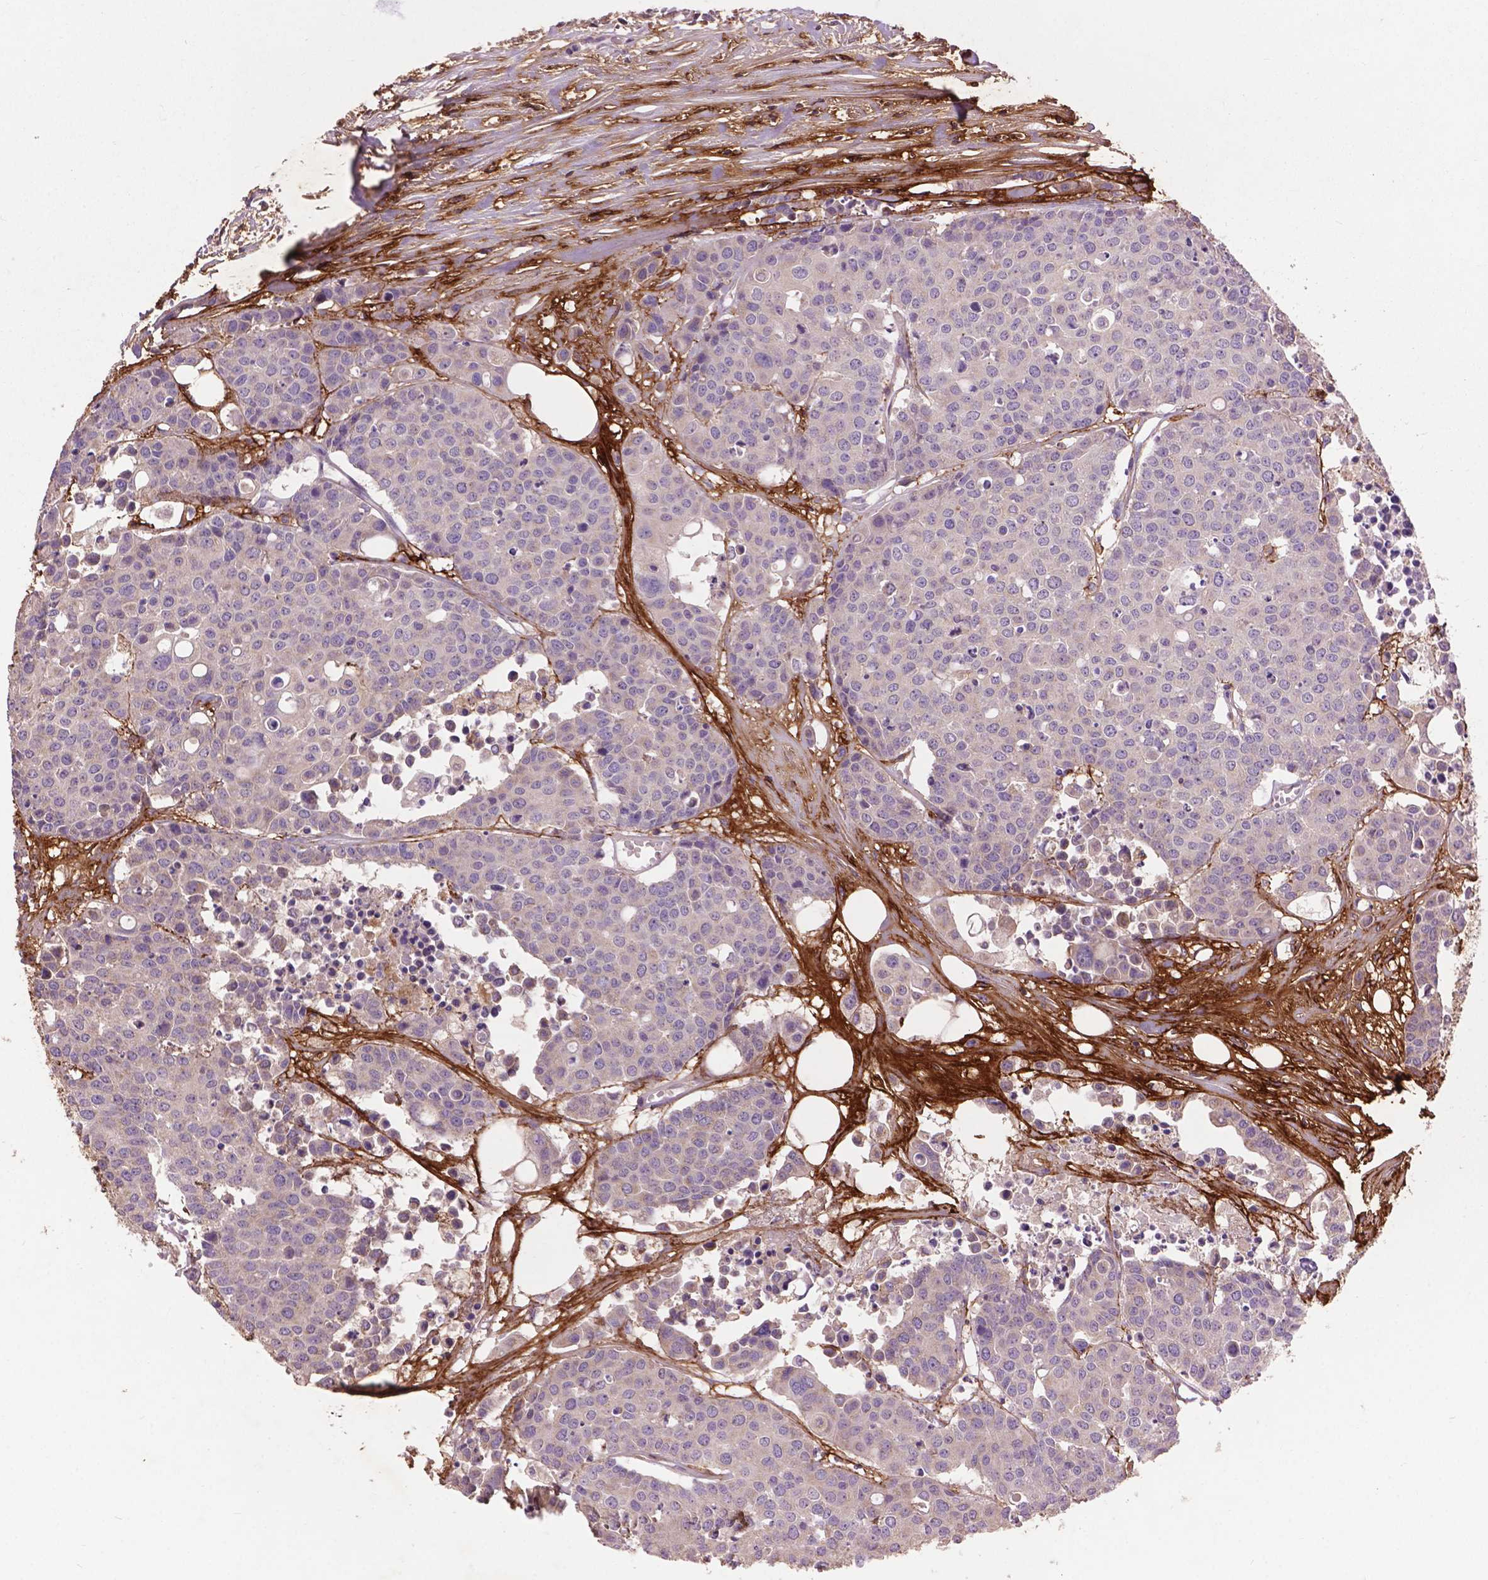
{"staining": {"intensity": "negative", "quantity": "none", "location": "none"}, "tissue": "carcinoid", "cell_type": "Tumor cells", "image_type": "cancer", "snomed": [{"axis": "morphology", "description": "Carcinoid, malignant, NOS"}, {"axis": "topography", "description": "Colon"}], "caption": "An image of human carcinoid is negative for staining in tumor cells.", "gene": "LRRC3C", "patient": {"sex": "male", "age": 81}}